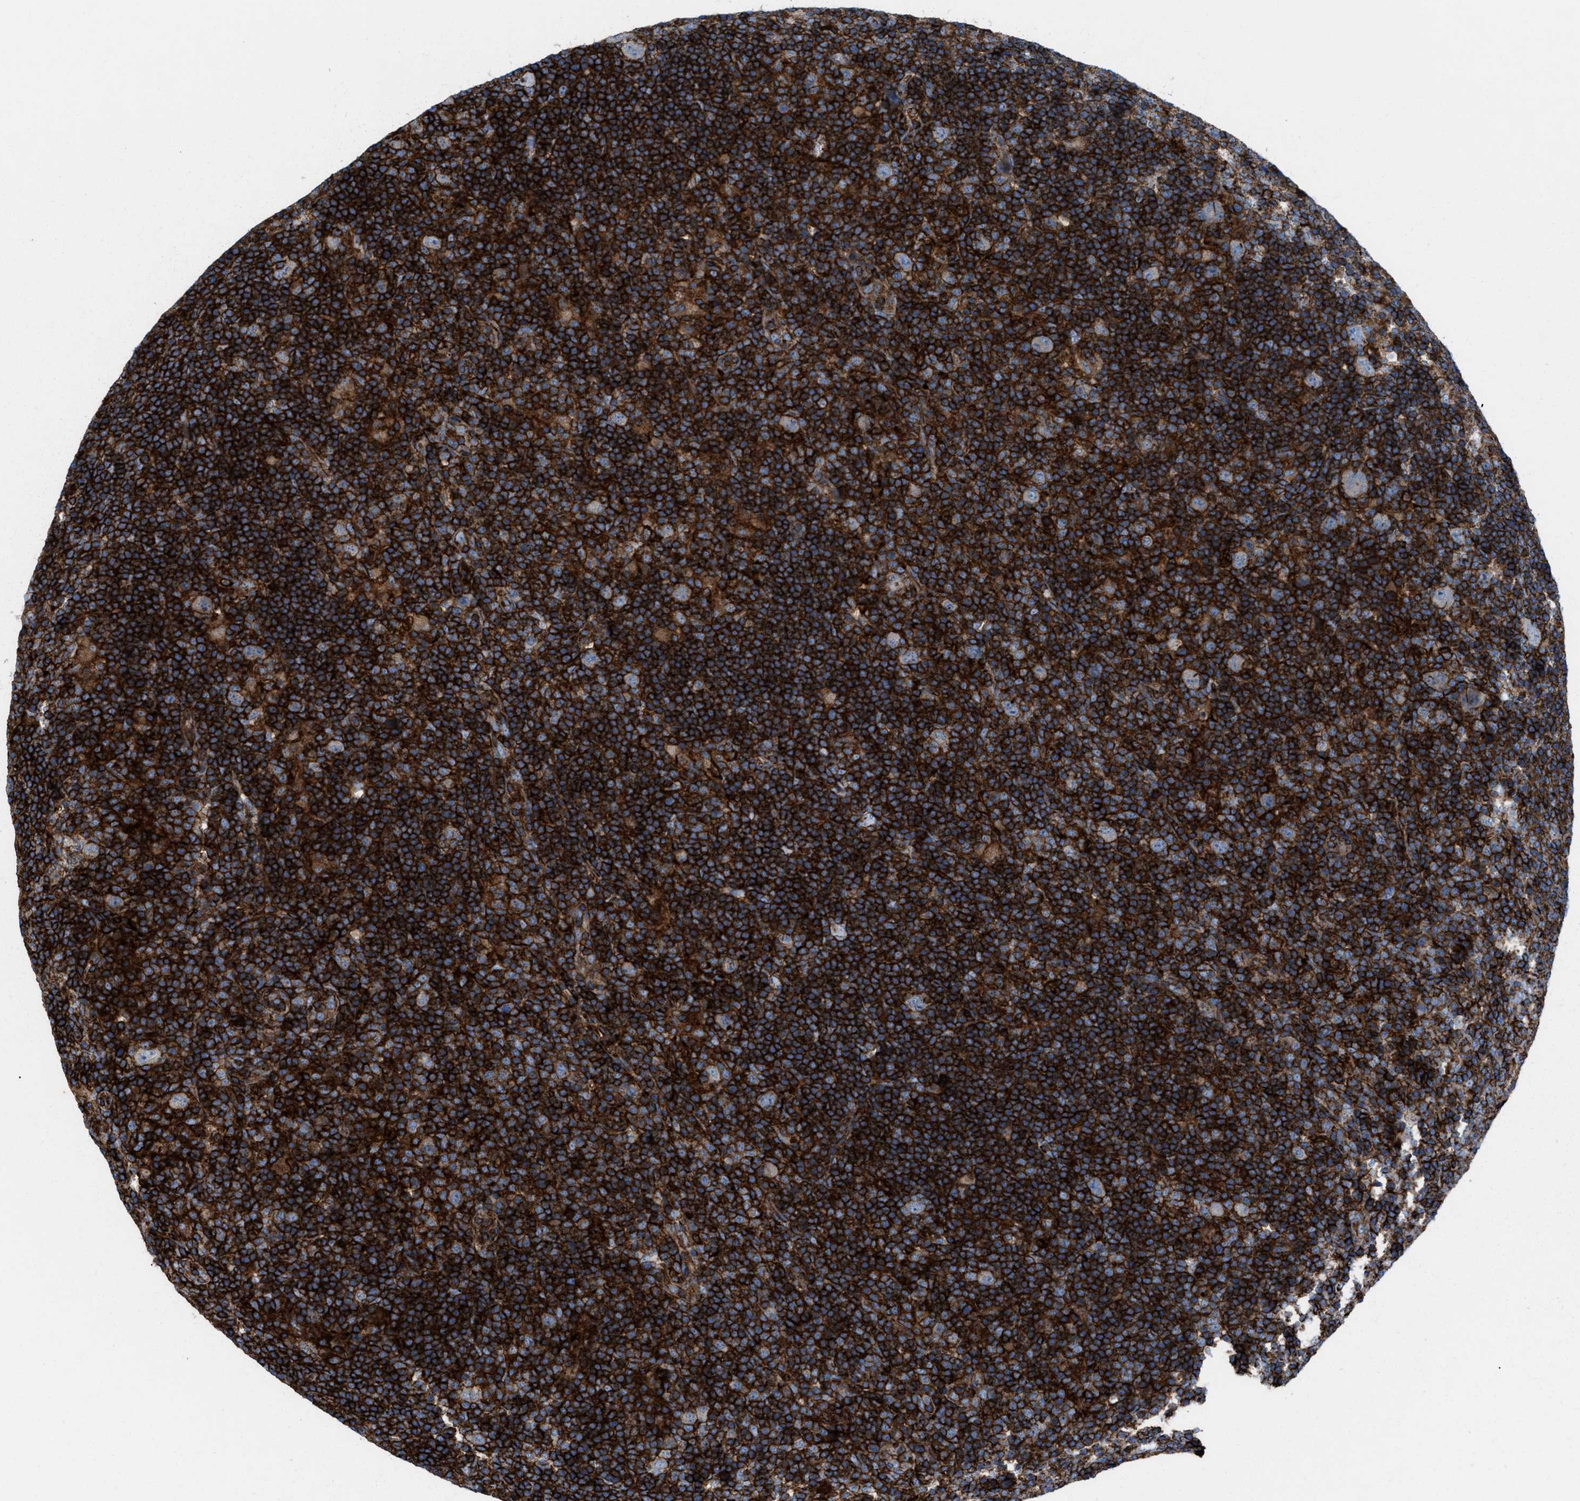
{"staining": {"intensity": "weak", "quantity": ">75%", "location": "cytoplasmic/membranous"}, "tissue": "lymphoma", "cell_type": "Tumor cells", "image_type": "cancer", "snomed": [{"axis": "morphology", "description": "Hodgkin's disease, NOS"}, {"axis": "topography", "description": "Lymph node"}], "caption": "Protein staining of lymphoma tissue exhibits weak cytoplasmic/membranous positivity in about >75% of tumor cells.", "gene": "AGPAT2", "patient": {"sex": "female", "age": 57}}